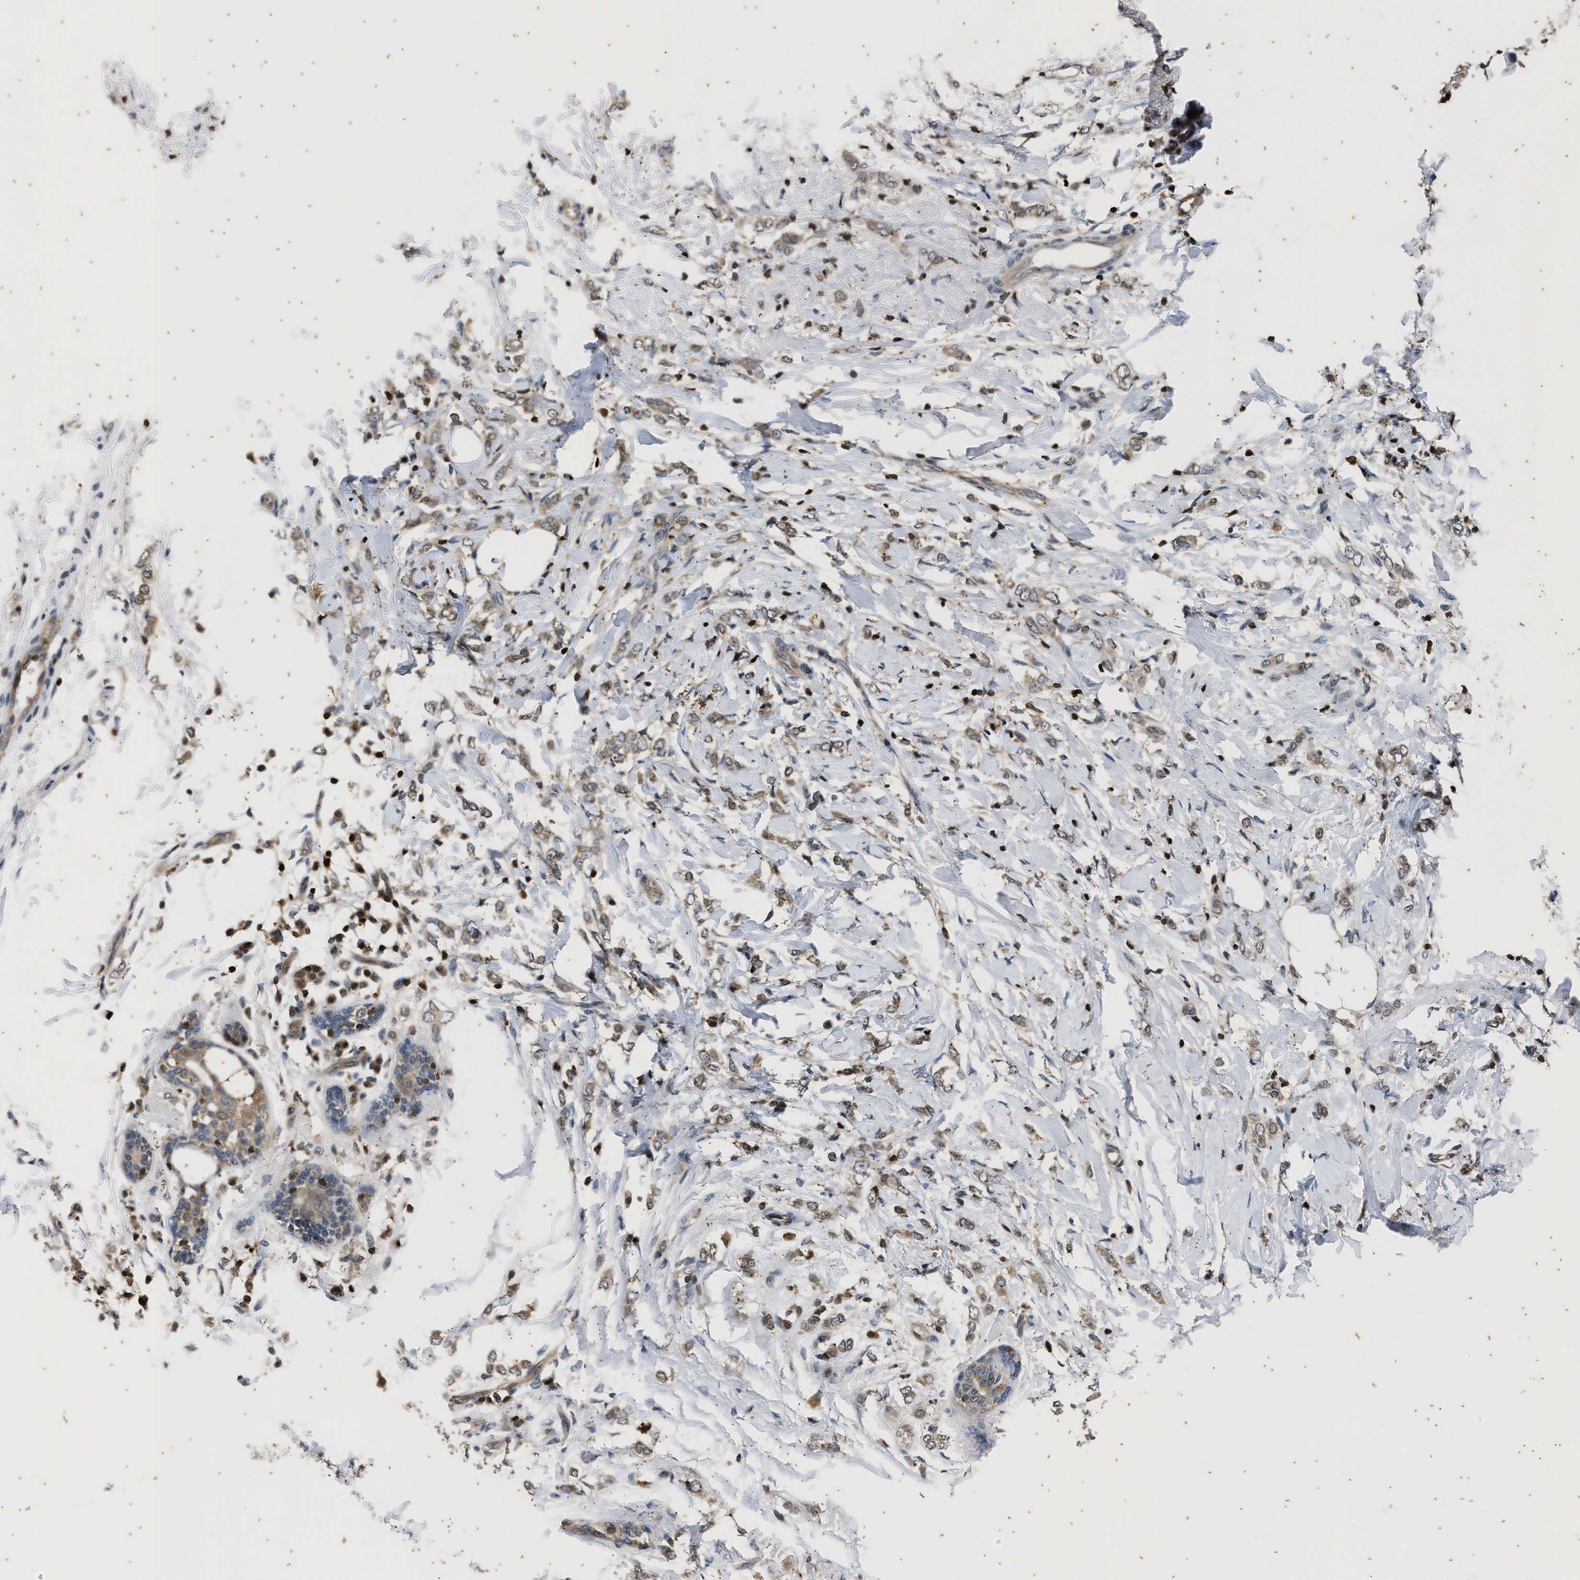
{"staining": {"intensity": "weak", "quantity": "25%-75%", "location": "cytoplasmic/membranous"}, "tissue": "breast cancer", "cell_type": "Tumor cells", "image_type": "cancer", "snomed": [{"axis": "morphology", "description": "Normal tissue, NOS"}, {"axis": "morphology", "description": "Lobular carcinoma"}, {"axis": "topography", "description": "Breast"}], "caption": "Immunohistochemical staining of breast cancer (lobular carcinoma) shows low levels of weak cytoplasmic/membranous positivity in approximately 25%-75% of tumor cells.", "gene": "PTPN7", "patient": {"sex": "female", "age": 47}}